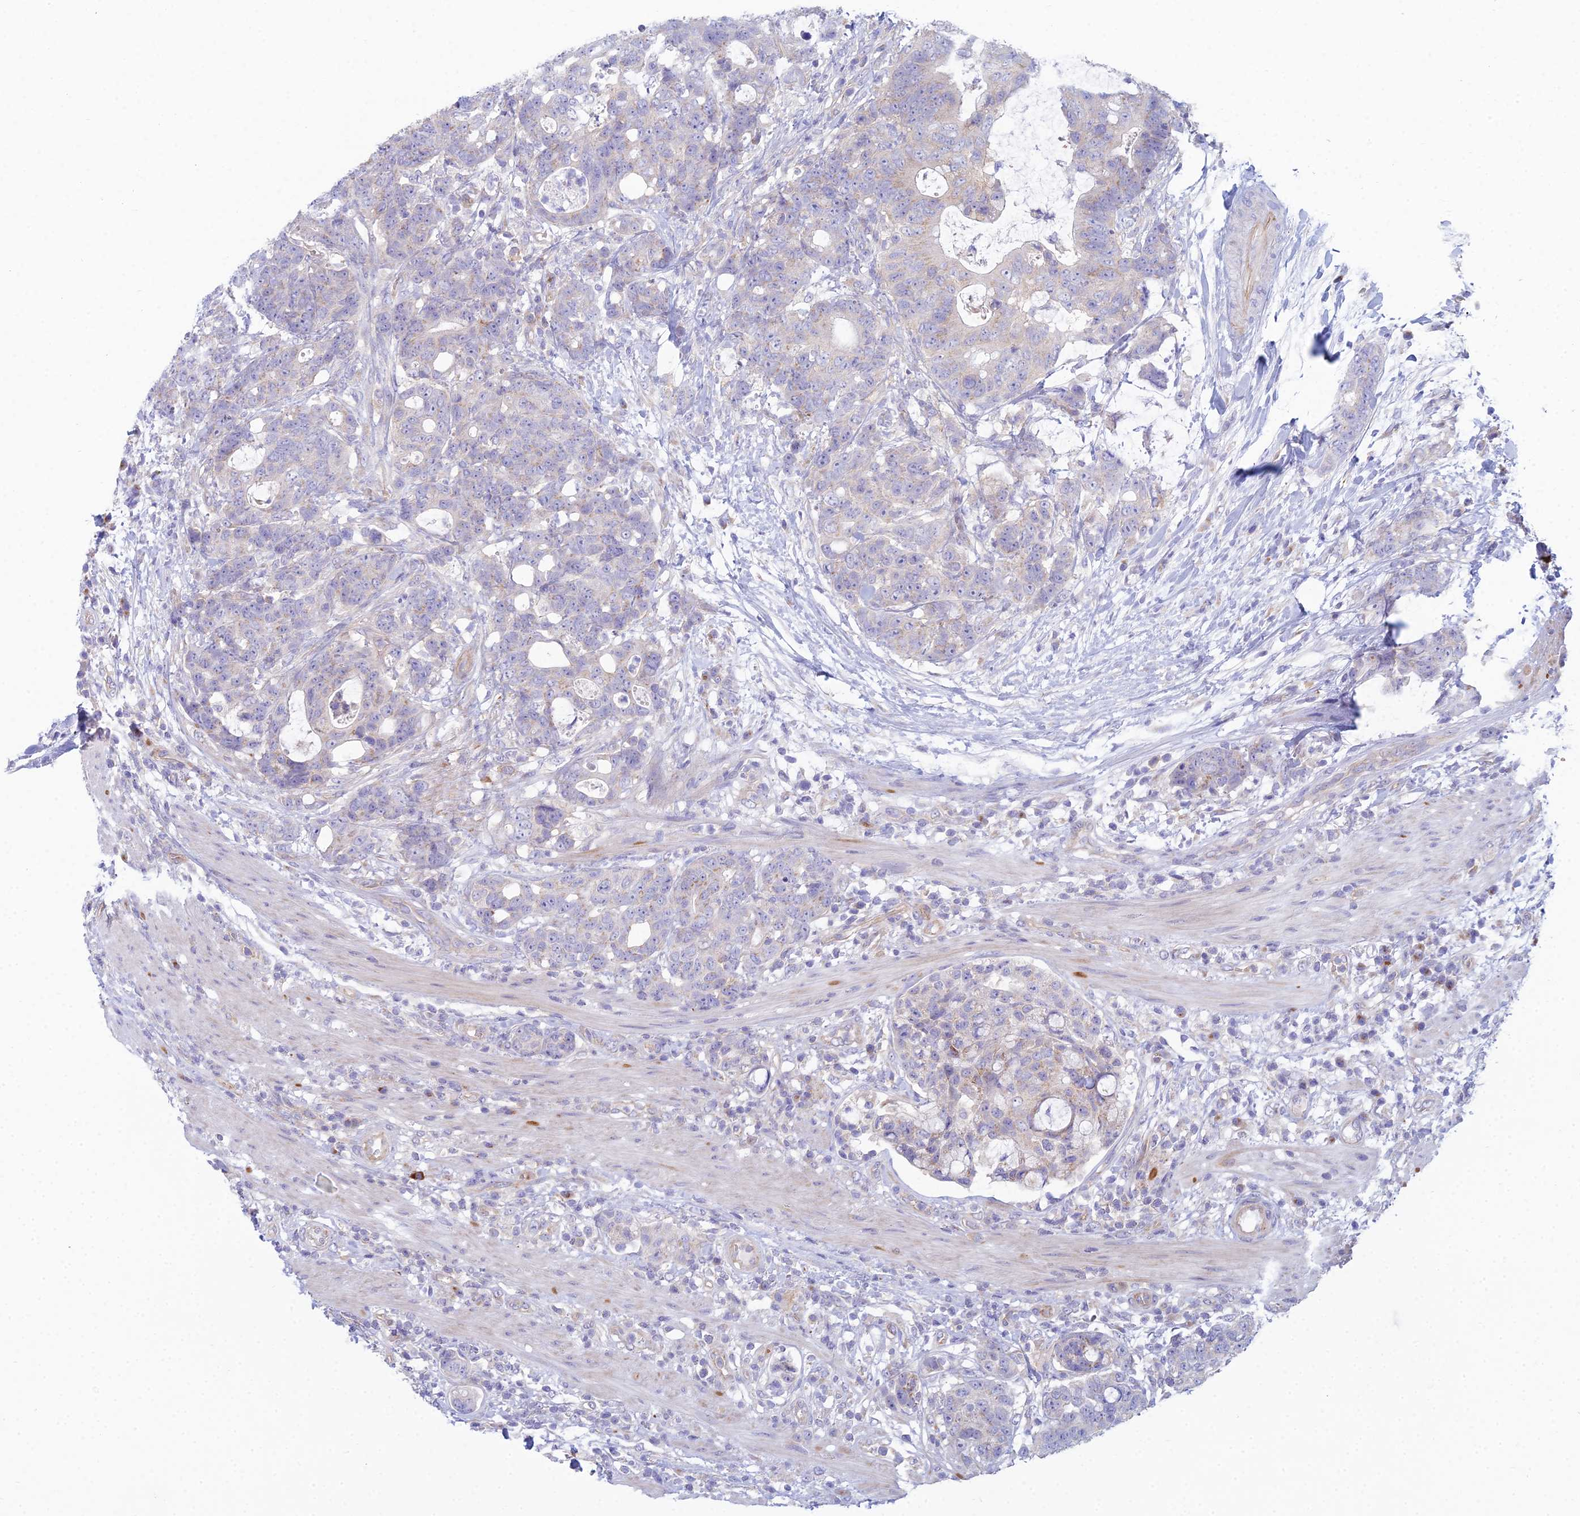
{"staining": {"intensity": "negative", "quantity": "none", "location": "none"}, "tissue": "colorectal cancer", "cell_type": "Tumor cells", "image_type": "cancer", "snomed": [{"axis": "morphology", "description": "Adenocarcinoma, NOS"}, {"axis": "topography", "description": "Colon"}], "caption": "Tumor cells are negative for brown protein staining in colorectal adenocarcinoma. (Stains: DAB (3,3'-diaminobenzidine) immunohistochemistry with hematoxylin counter stain, Microscopy: brightfield microscopy at high magnification).", "gene": "ZNF564", "patient": {"sex": "female", "age": 82}}